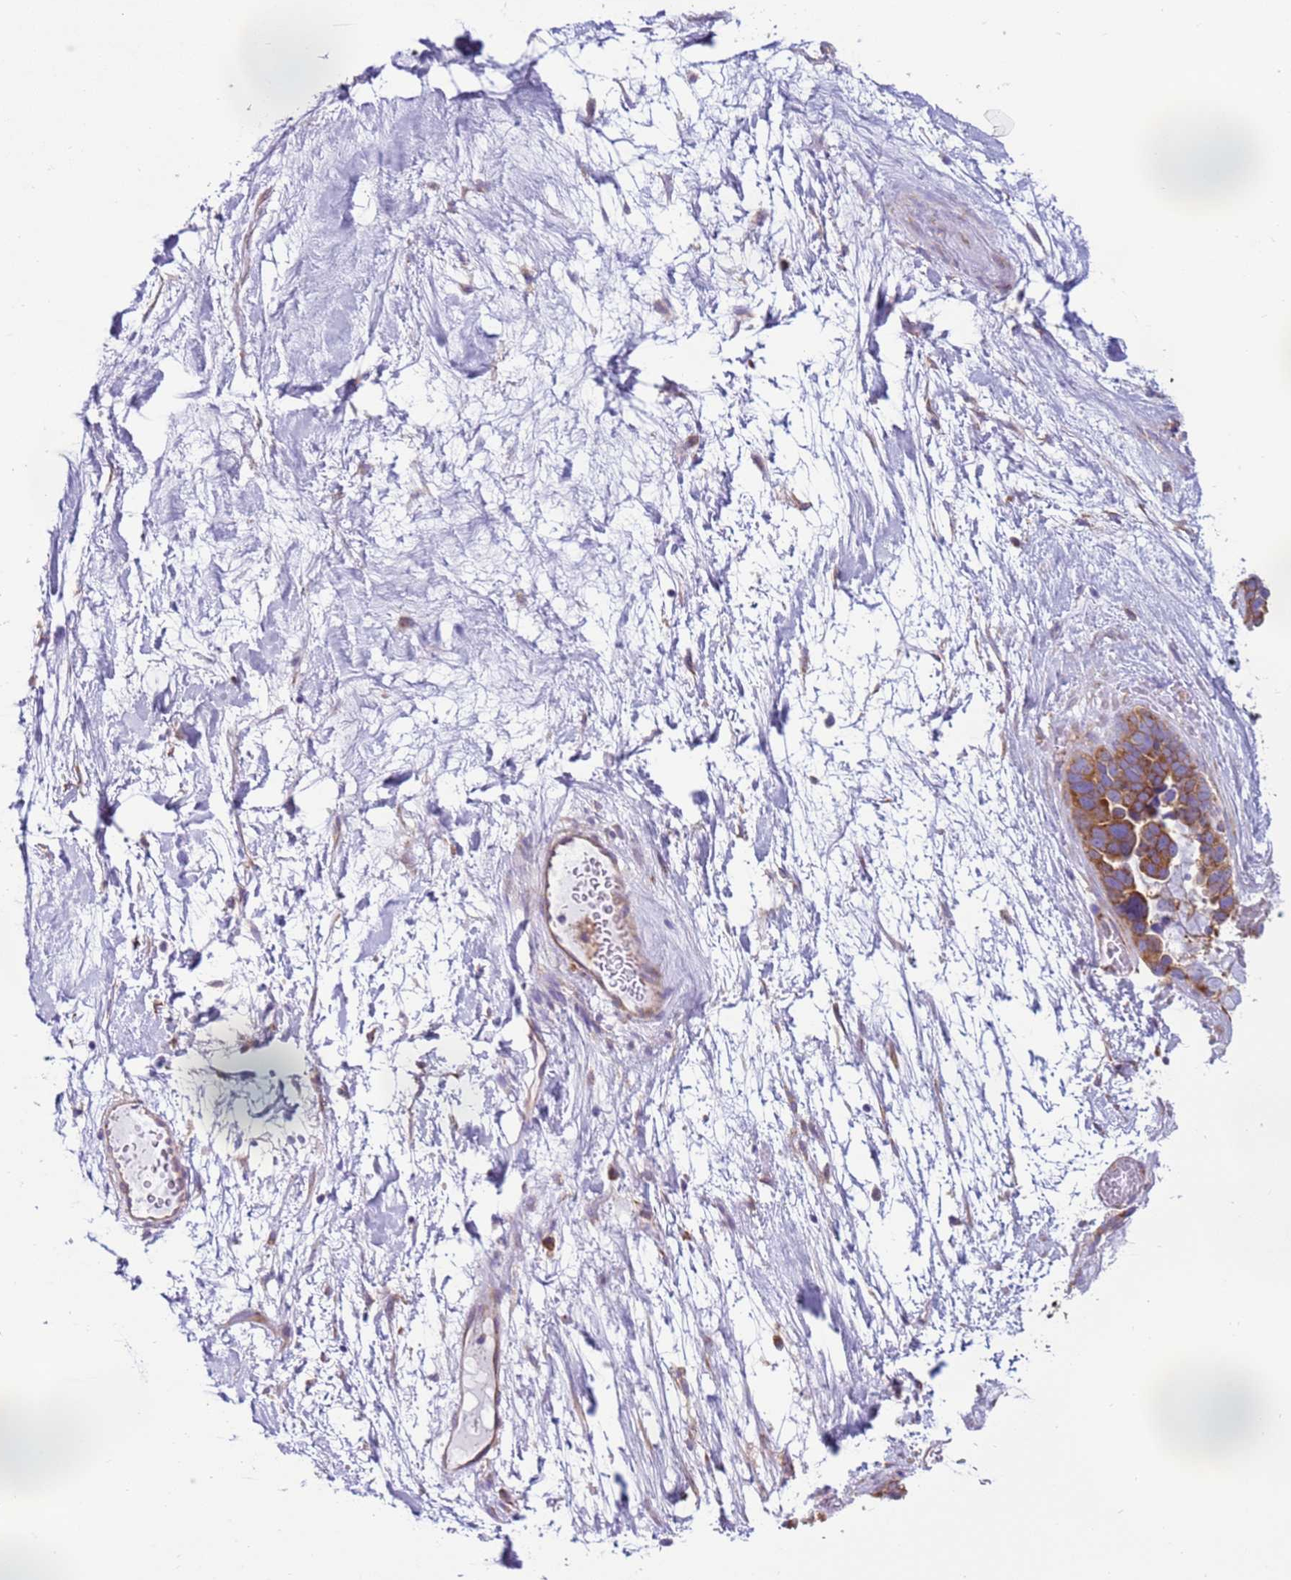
{"staining": {"intensity": "moderate", "quantity": ">75%", "location": "cytoplasmic/membranous"}, "tissue": "ovarian cancer", "cell_type": "Tumor cells", "image_type": "cancer", "snomed": [{"axis": "morphology", "description": "Cystadenocarcinoma, serous, NOS"}, {"axis": "topography", "description": "Ovary"}], "caption": "Tumor cells display medium levels of moderate cytoplasmic/membranous staining in approximately >75% of cells in human ovarian cancer (serous cystadenocarcinoma). (Brightfield microscopy of DAB IHC at high magnification).", "gene": "VARS1", "patient": {"sex": "female", "age": 54}}